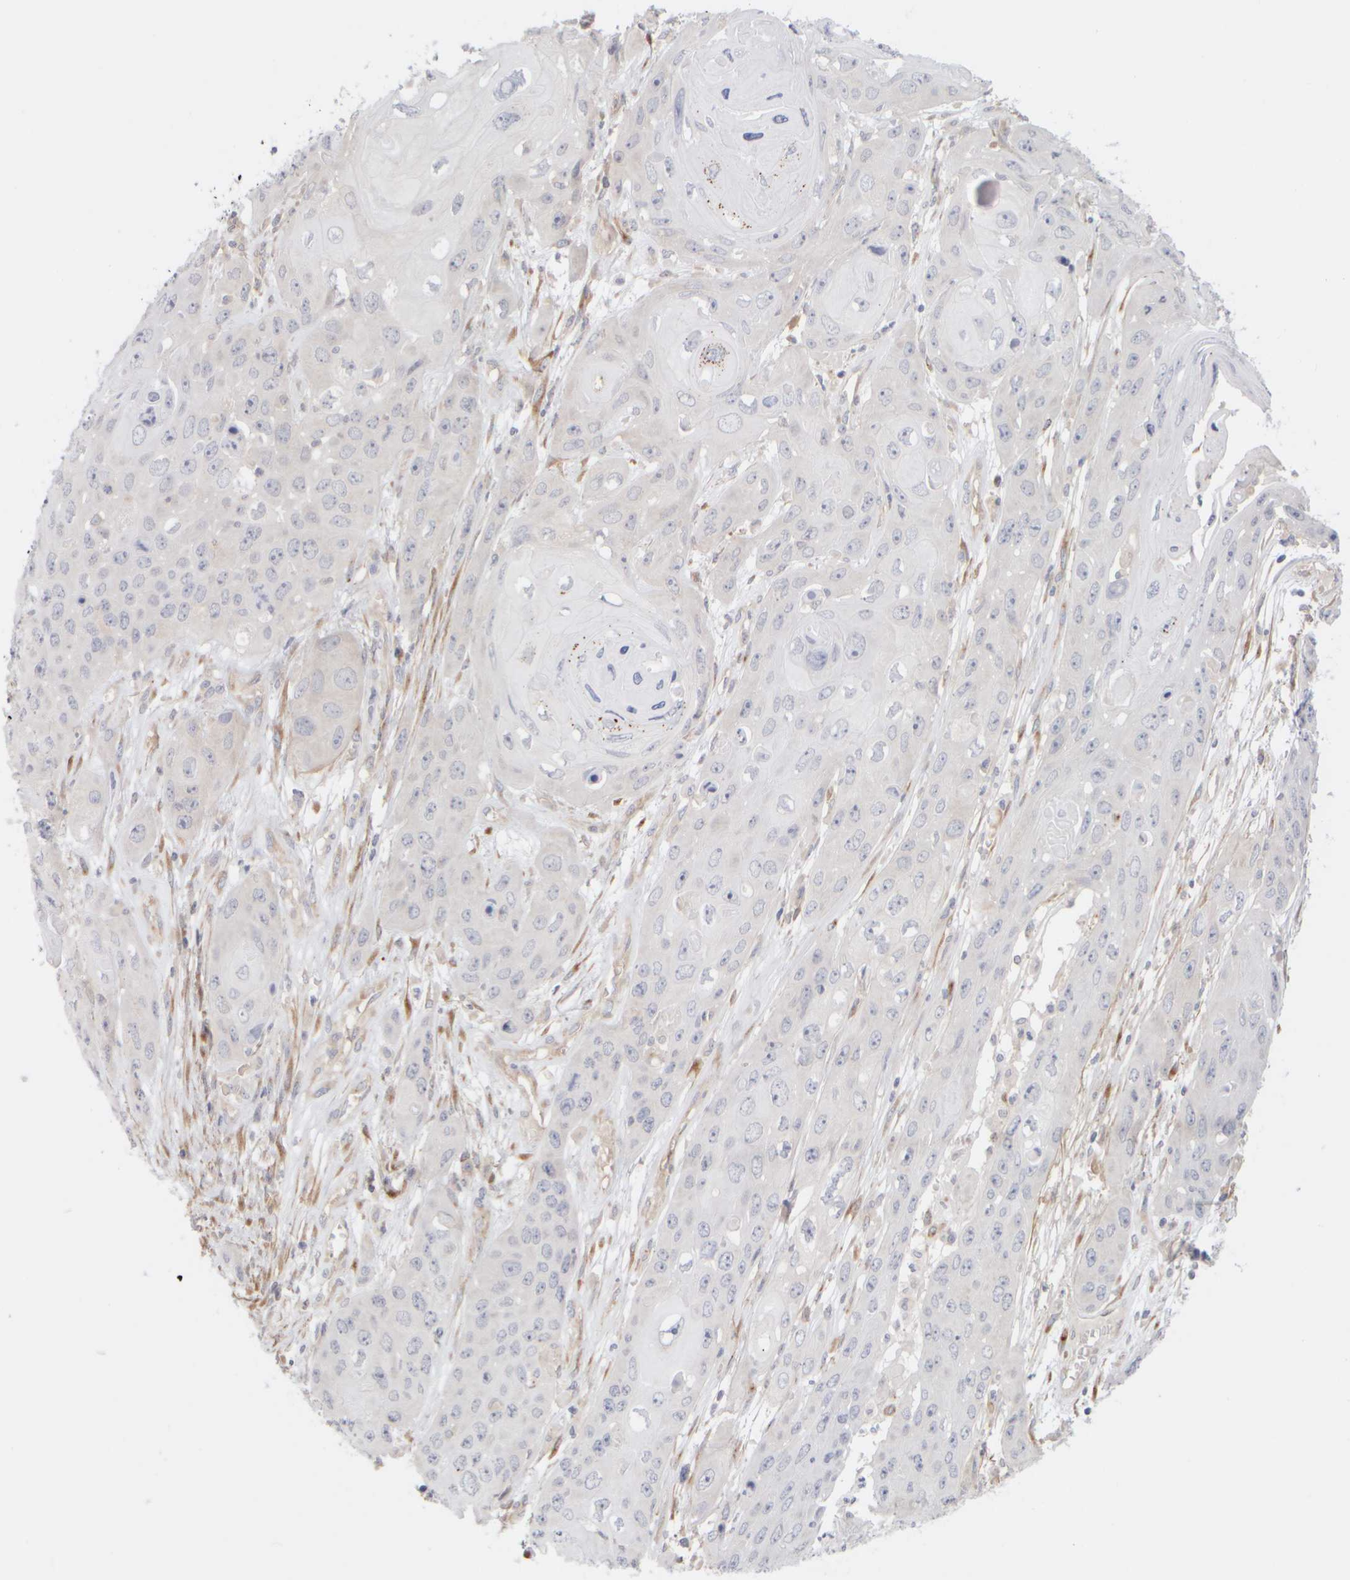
{"staining": {"intensity": "negative", "quantity": "none", "location": "none"}, "tissue": "skin cancer", "cell_type": "Tumor cells", "image_type": "cancer", "snomed": [{"axis": "morphology", "description": "Squamous cell carcinoma, NOS"}, {"axis": "topography", "description": "Skin"}], "caption": "Immunohistochemistry (IHC) of human skin squamous cell carcinoma demonstrates no expression in tumor cells. Nuclei are stained in blue.", "gene": "GOPC", "patient": {"sex": "male", "age": 55}}